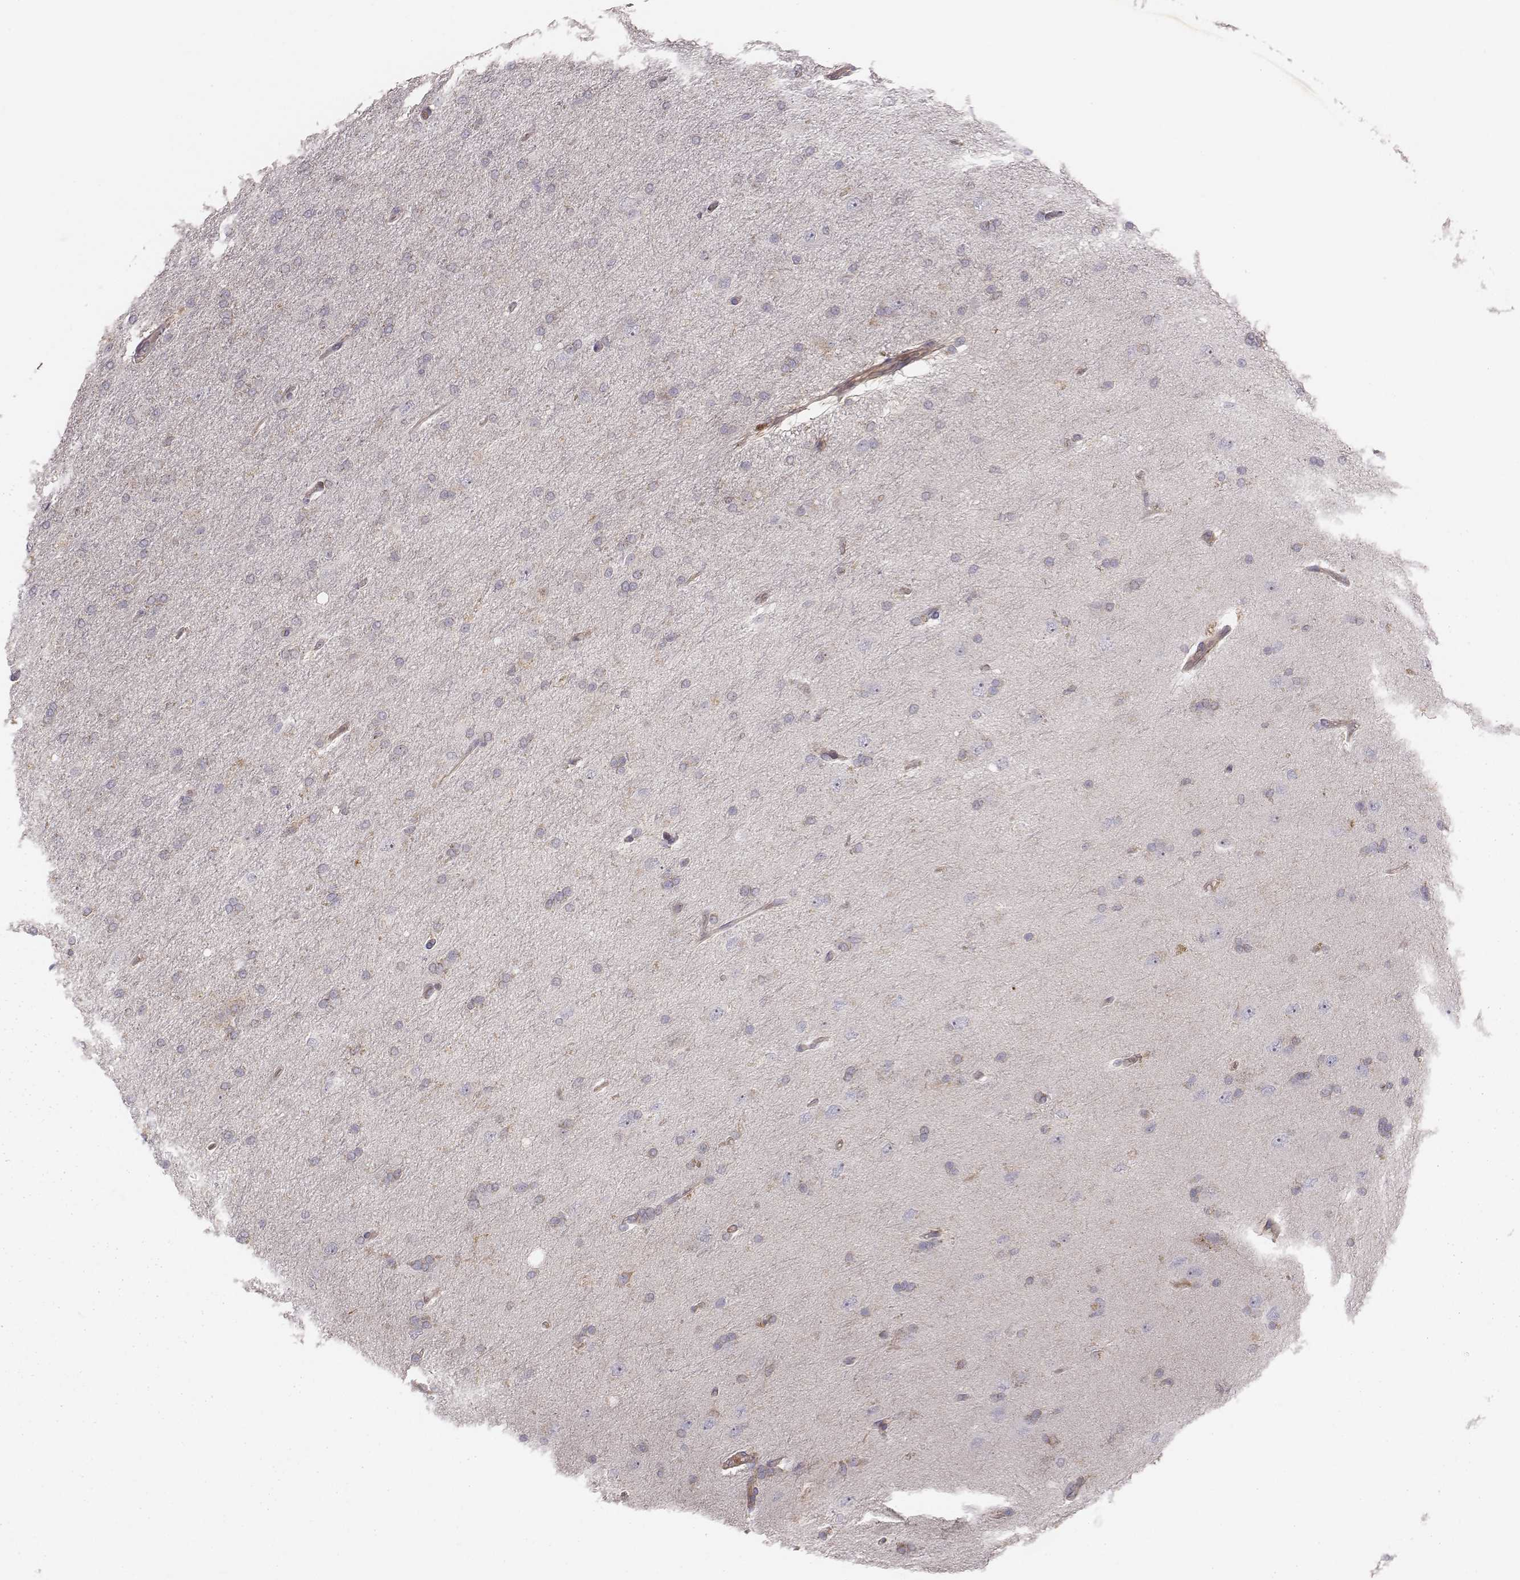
{"staining": {"intensity": "negative", "quantity": "none", "location": "none"}, "tissue": "glioma", "cell_type": "Tumor cells", "image_type": "cancer", "snomed": [{"axis": "morphology", "description": "Glioma, malignant, High grade"}, {"axis": "topography", "description": "Cerebral cortex"}], "caption": "This image is of glioma stained with immunohistochemistry (IHC) to label a protein in brown with the nuclei are counter-stained blue. There is no expression in tumor cells.", "gene": "CAD", "patient": {"sex": "male", "age": 70}}